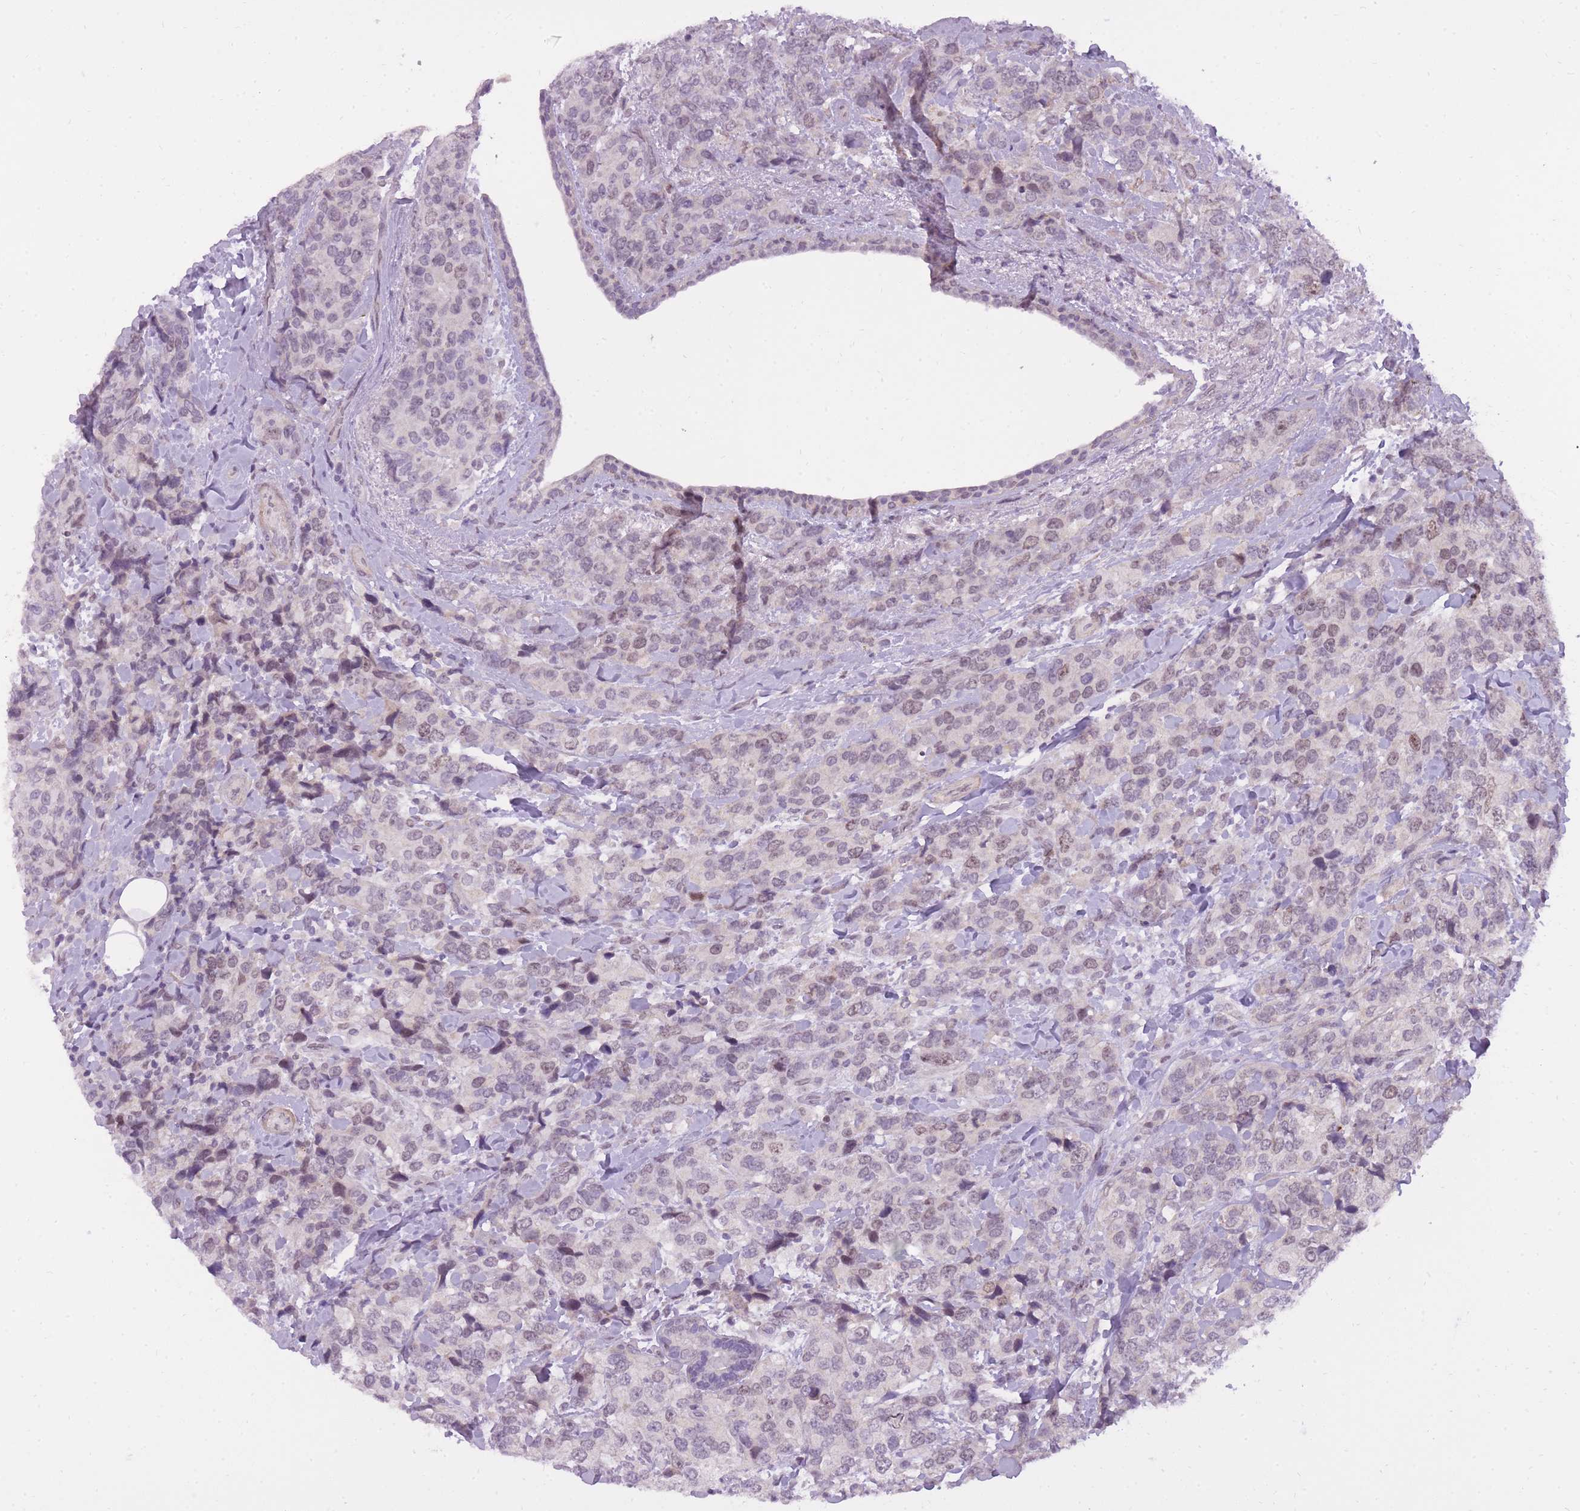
{"staining": {"intensity": "weak", "quantity": "25%-75%", "location": "nuclear"}, "tissue": "breast cancer", "cell_type": "Tumor cells", "image_type": "cancer", "snomed": [{"axis": "morphology", "description": "Lobular carcinoma"}, {"axis": "topography", "description": "Breast"}], "caption": "Tumor cells show weak nuclear staining in about 25%-75% of cells in lobular carcinoma (breast).", "gene": "TIGD1", "patient": {"sex": "female", "age": 59}}